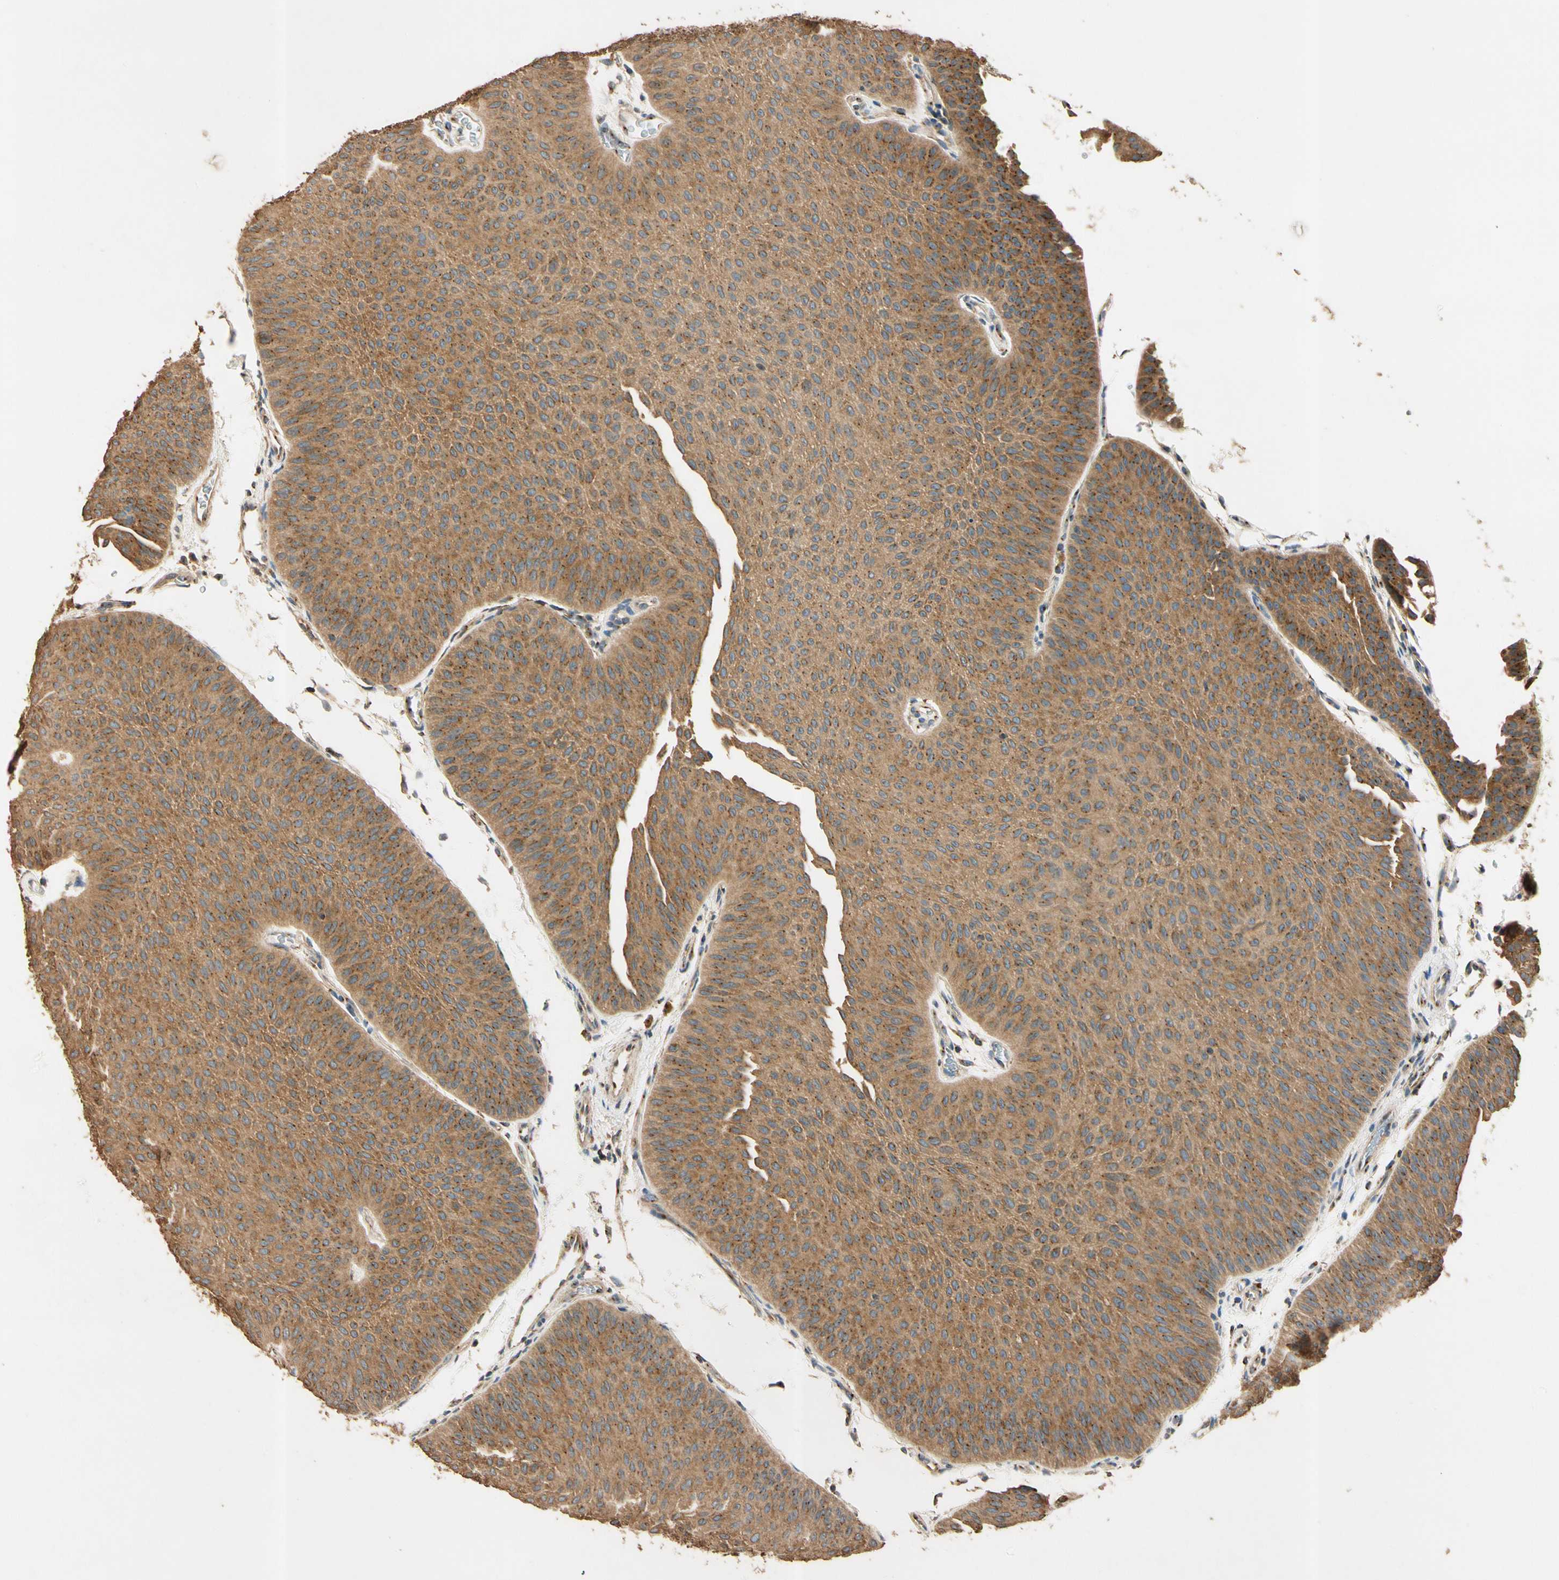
{"staining": {"intensity": "moderate", "quantity": ">75%", "location": "cytoplasmic/membranous"}, "tissue": "urothelial cancer", "cell_type": "Tumor cells", "image_type": "cancer", "snomed": [{"axis": "morphology", "description": "Urothelial carcinoma, Low grade"}, {"axis": "topography", "description": "Urinary bladder"}], "caption": "Brown immunohistochemical staining in human urothelial cancer demonstrates moderate cytoplasmic/membranous positivity in approximately >75% of tumor cells.", "gene": "AKAP9", "patient": {"sex": "female", "age": 60}}